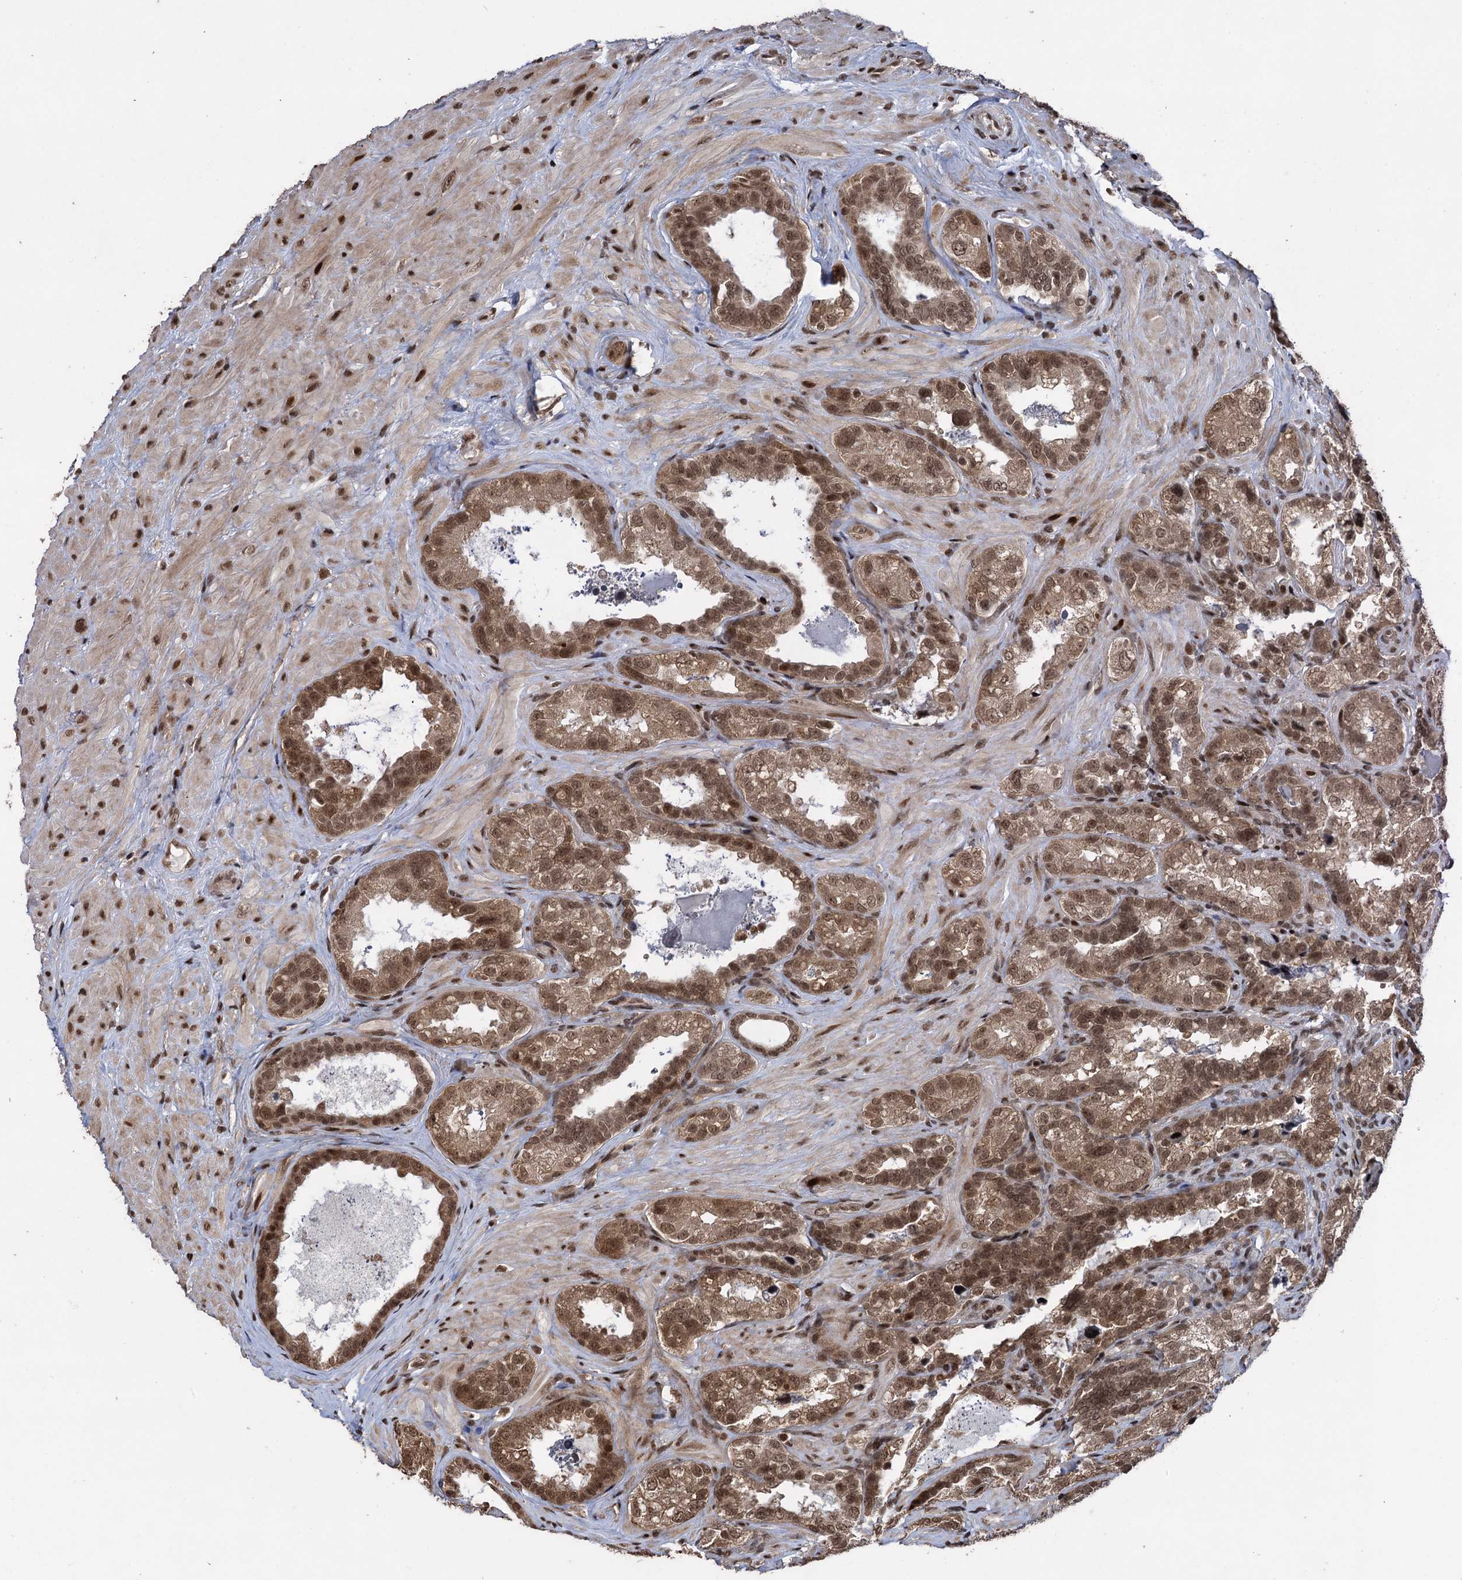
{"staining": {"intensity": "moderate", "quantity": ">75%", "location": "cytoplasmic/membranous,nuclear"}, "tissue": "seminal vesicle", "cell_type": "Glandular cells", "image_type": "normal", "snomed": [{"axis": "morphology", "description": "Normal tissue, NOS"}, {"axis": "topography", "description": "Seminal veicle"}, {"axis": "topography", "description": "Peripheral nerve tissue"}], "caption": "Unremarkable seminal vesicle demonstrates moderate cytoplasmic/membranous,nuclear positivity in about >75% of glandular cells, visualized by immunohistochemistry.", "gene": "ZNF169", "patient": {"sex": "male", "age": 67}}